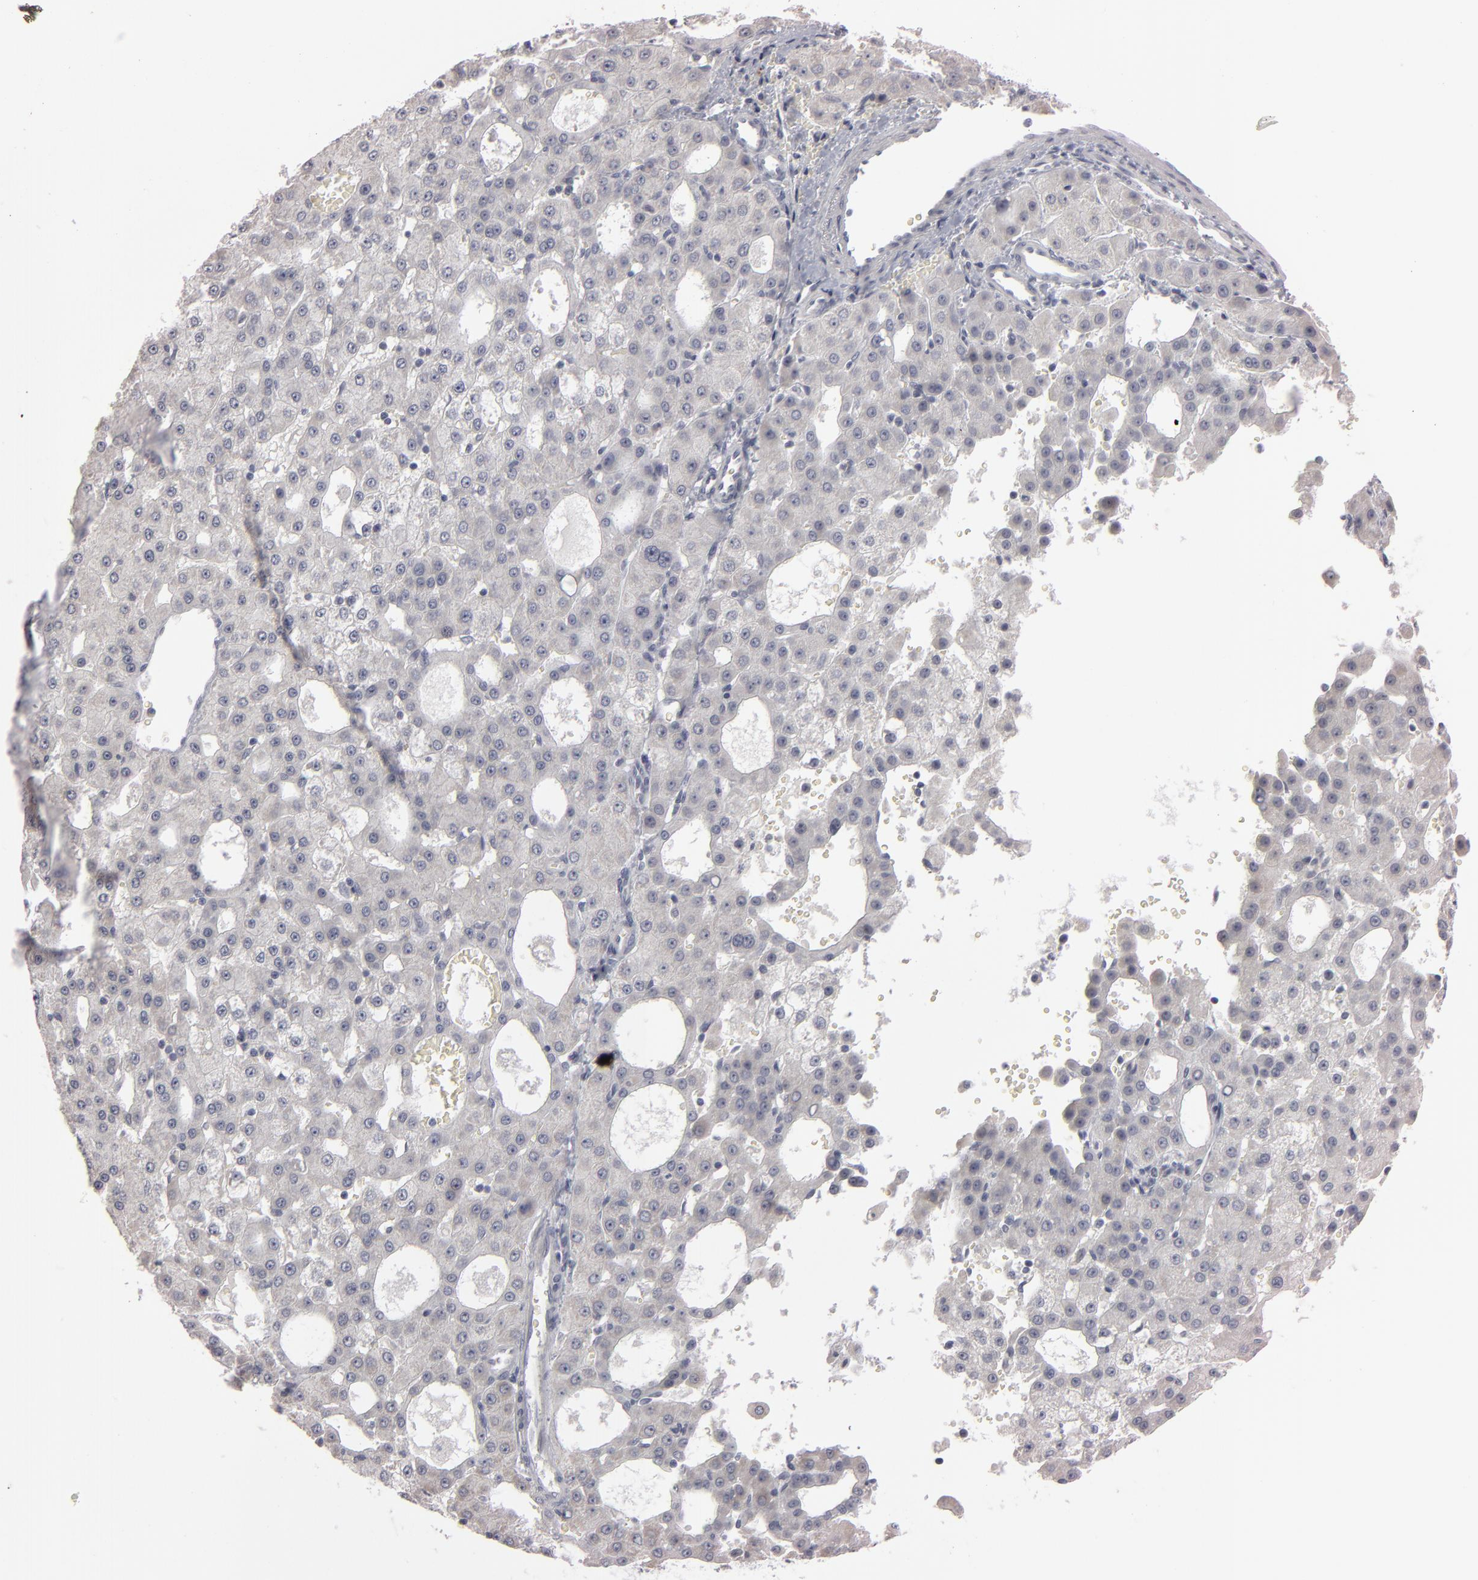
{"staining": {"intensity": "negative", "quantity": "none", "location": "none"}, "tissue": "liver cancer", "cell_type": "Tumor cells", "image_type": "cancer", "snomed": [{"axis": "morphology", "description": "Carcinoma, Hepatocellular, NOS"}, {"axis": "topography", "description": "Liver"}], "caption": "DAB immunohistochemical staining of human liver hepatocellular carcinoma demonstrates no significant positivity in tumor cells. Nuclei are stained in blue.", "gene": "KIAA1210", "patient": {"sex": "male", "age": 47}}